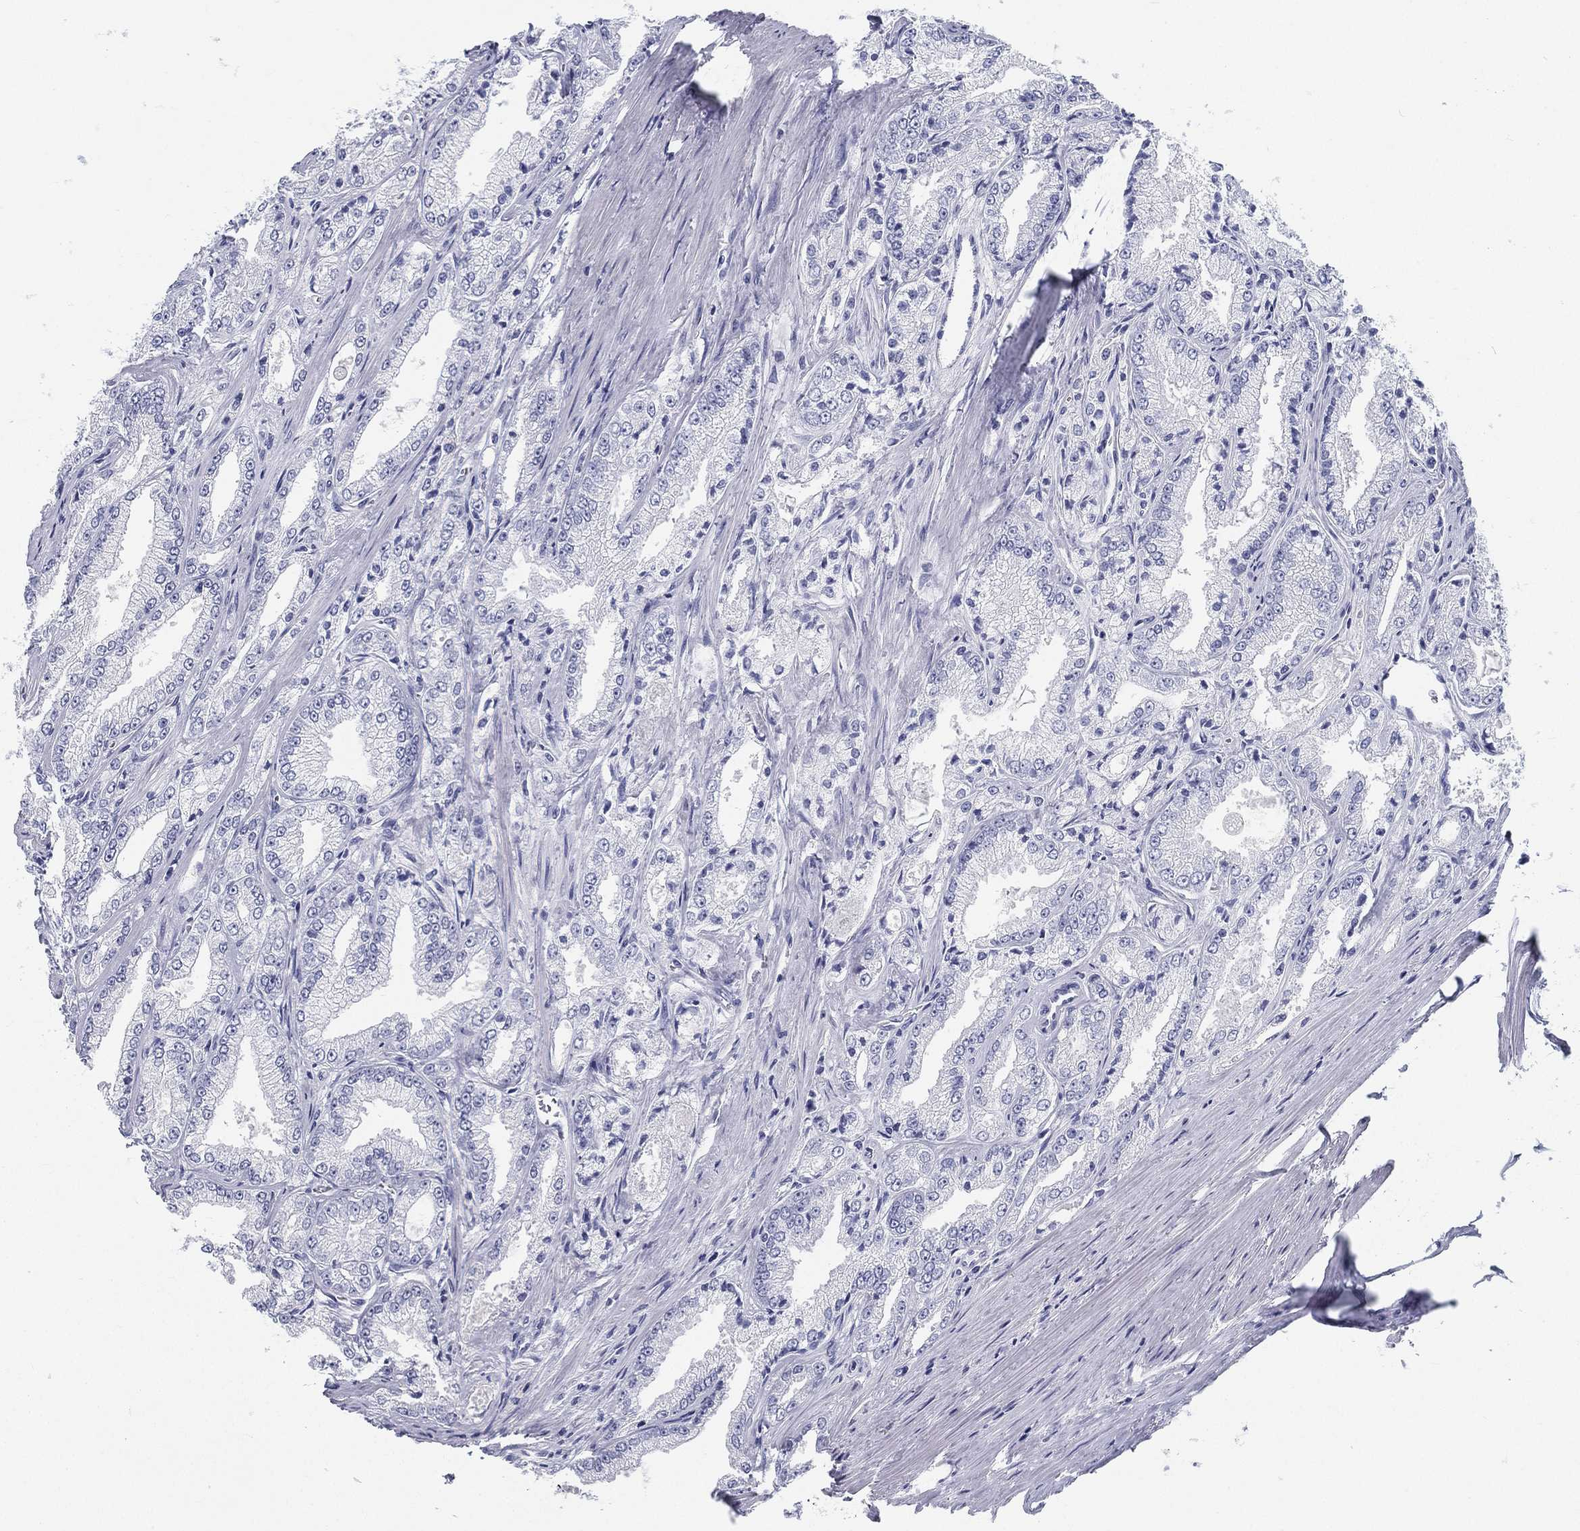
{"staining": {"intensity": "negative", "quantity": "none", "location": "none"}, "tissue": "prostate cancer", "cell_type": "Tumor cells", "image_type": "cancer", "snomed": [{"axis": "morphology", "description": "Adenocarcinoma, NOS"}, {"axis": "morphology", "description": "Adenocarcinoma, High grade"}, {"axis": "topography", "description": "Prostate"}], "caption": "Photomicrograph shows no protein expression in tumor cells of adenocarcinoma (high-grade) (prostate) tissue. (DAB (3,3'-diaminobenzidine) immunohistochemistry, high magnification).", "gene": "ATP1B2", "patient": {"sex": "male", "age": 70}}